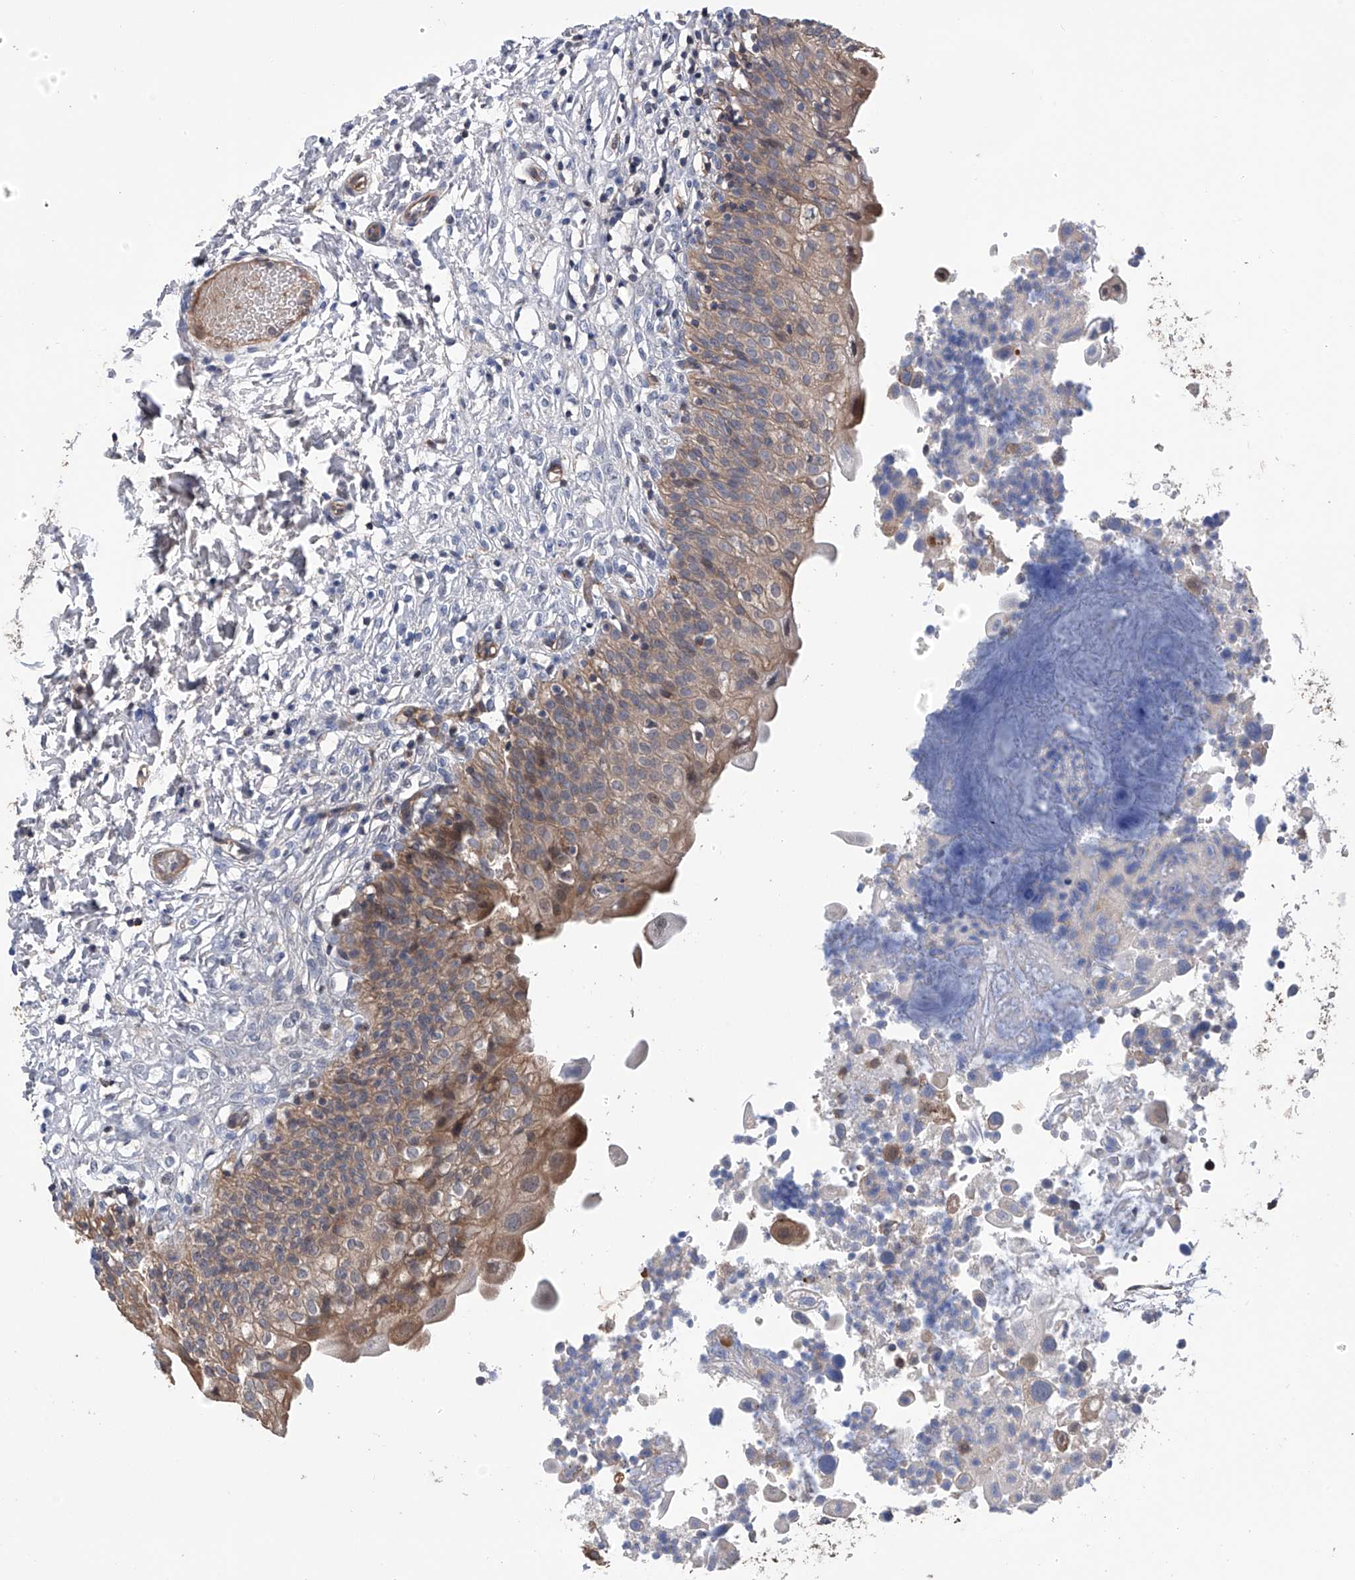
{"staining": {"intensity": "strong", "quantity": "25%-75%", "location": "cytoplasmic/membranous"}, "tissue": "urinary bladder", "cell_type": "Urothelial cells", "image_type": "normal", "snomed": [{"axis": "morphology", "description": "Normal tissue, NOS"}, {"axis": "topography", "description": "Urinary bladder"}], "caption": "Urinary bladder stained with a brown dye shows strong cytoplasmic/membranous positive positivity in about 25%-75% of urothelial cells.", "gene": "NUDT17", "patient": {"sex": "male", "age": 55}}